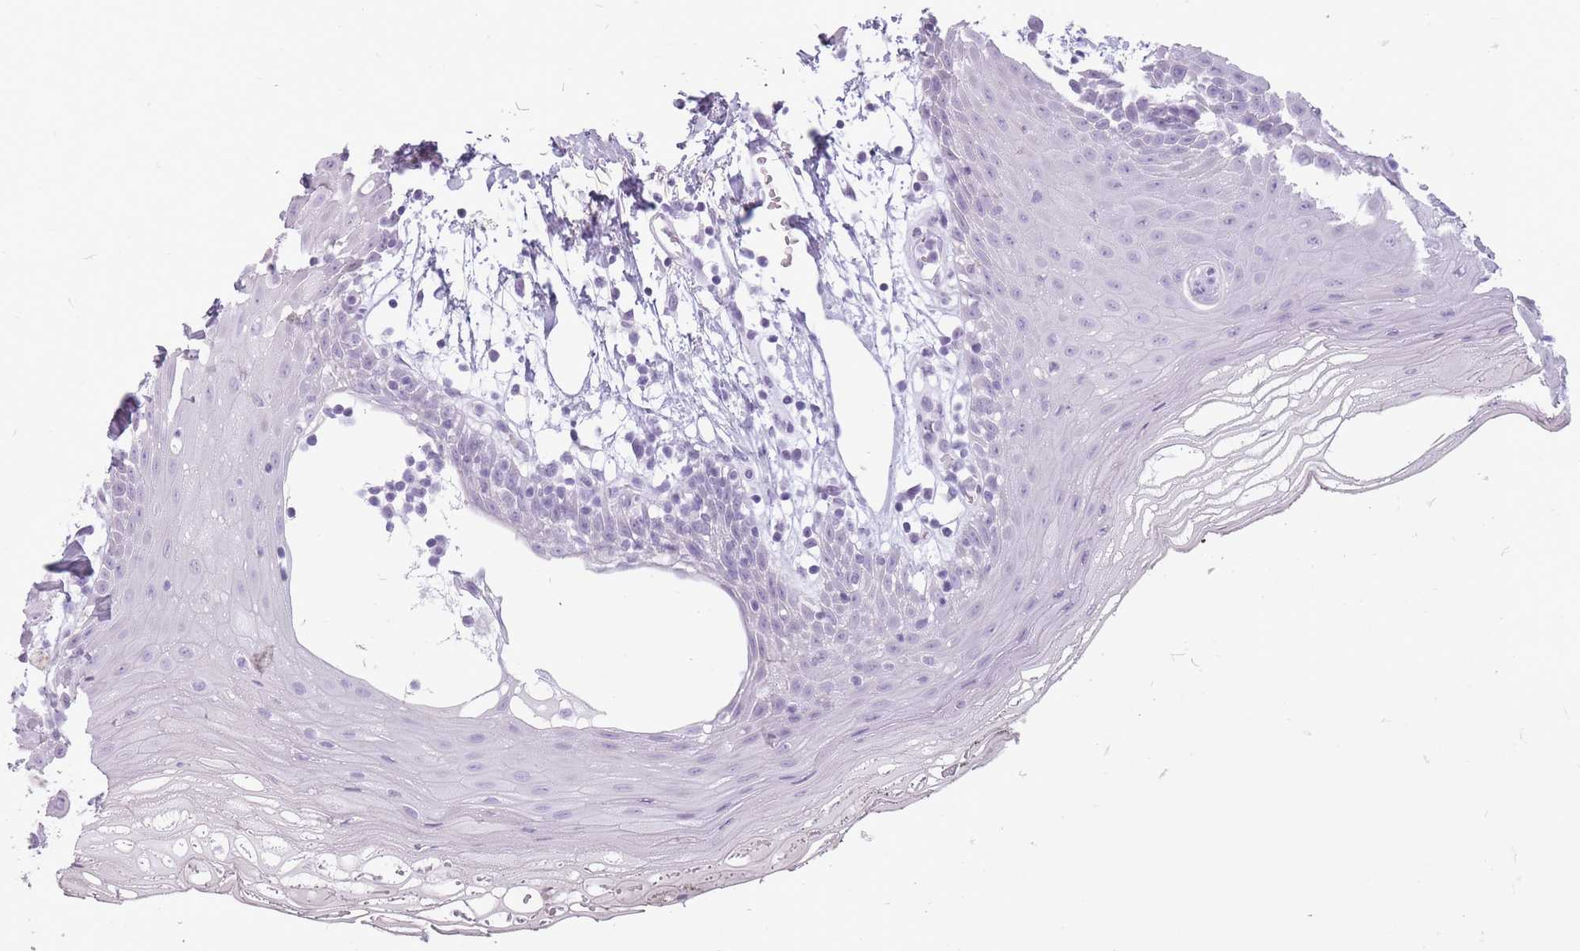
{"staining": {"intensity": "negative", "quantity": "none", "location": "none"}, "tissue": "oral mucosa", "cell_type": "Squamous epithelial cells", "image_type": "normal", "snomed": [{"axis": "morphology", "description": "Normal tissue, NOS"}, {"axis": "topography", "description": "Oral tissue"}, {"axis": "topography", "description": "Tounge, NOS"}], "caption": "IHC micrograph of normal oral mucosa: human oral mucosa stained with DAB reveals no significant protein staining in squamous epithelial cells. The staining is performed using DAB (3,3'-diaminobenzidine) brown chromogen with nuclei counter-stained in using hematoxylin.", "gene": "FAM43B", "patient": {"sex": "female", "age": 59}}